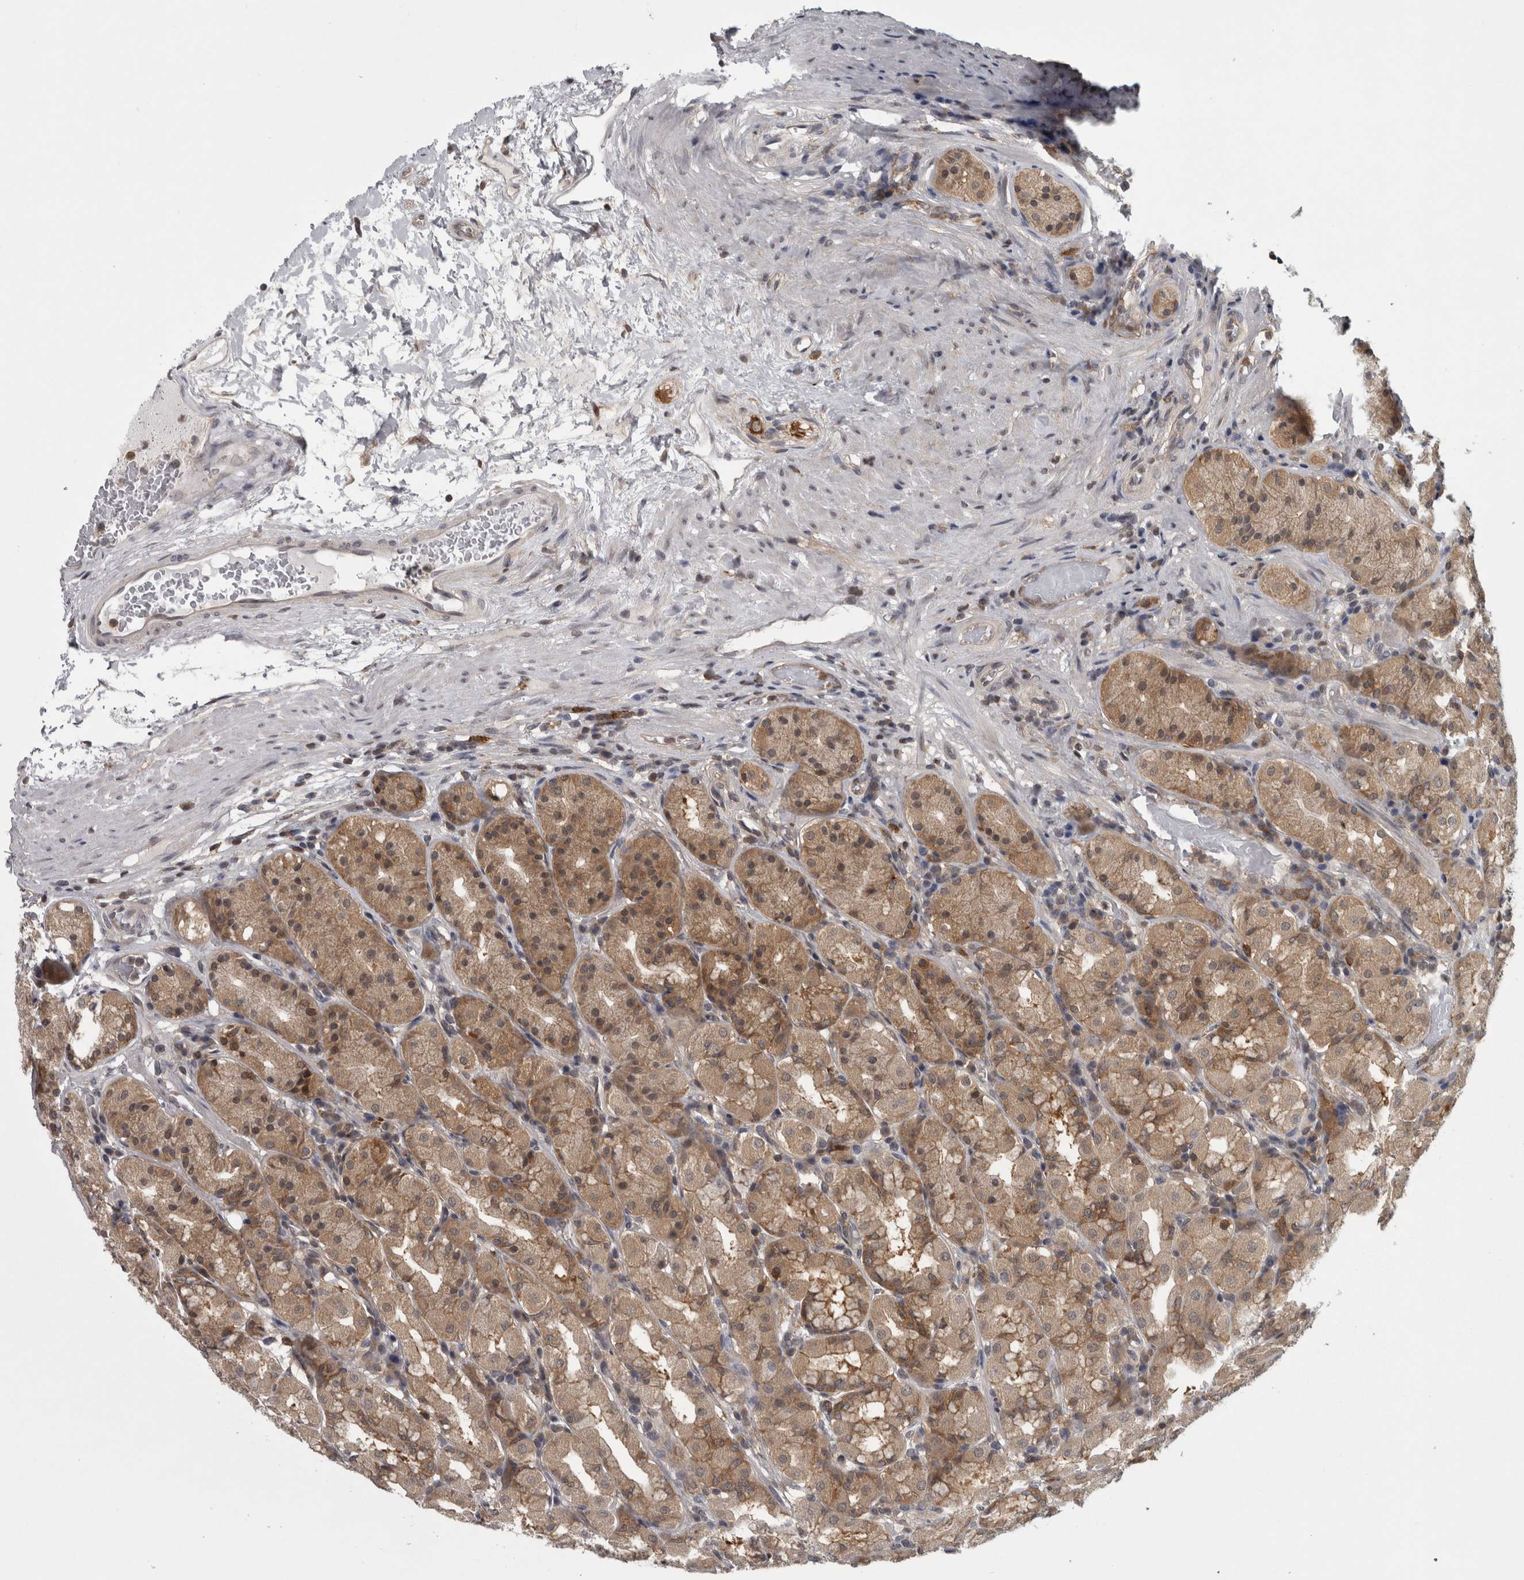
{"staining": {"intensity": "strong", "quantity": ">75%", "location": "cytoplasmic/membranous"}, "tissue": "stomach", "cell_type": "Glandular cells", "image_type": "normal", "snomed": [{"axis": "morphology", "description": "Normal tissue, NOS"}, {"axis": "topography", "description": "Stomach, lower"}], "caption": "Immunohistochemical staining of normal stomach reveals strong cytoplasmic/membranous protein positivity in about >75% of glandular cells. Using DAB (3,3'-diaminobenzidine) (brown) and hematoxylin (blue) stains, captured at high magnification using brightfield microscopy.", "gene": "CACYBP", "patient": {"sex": "female", "age": 56}}